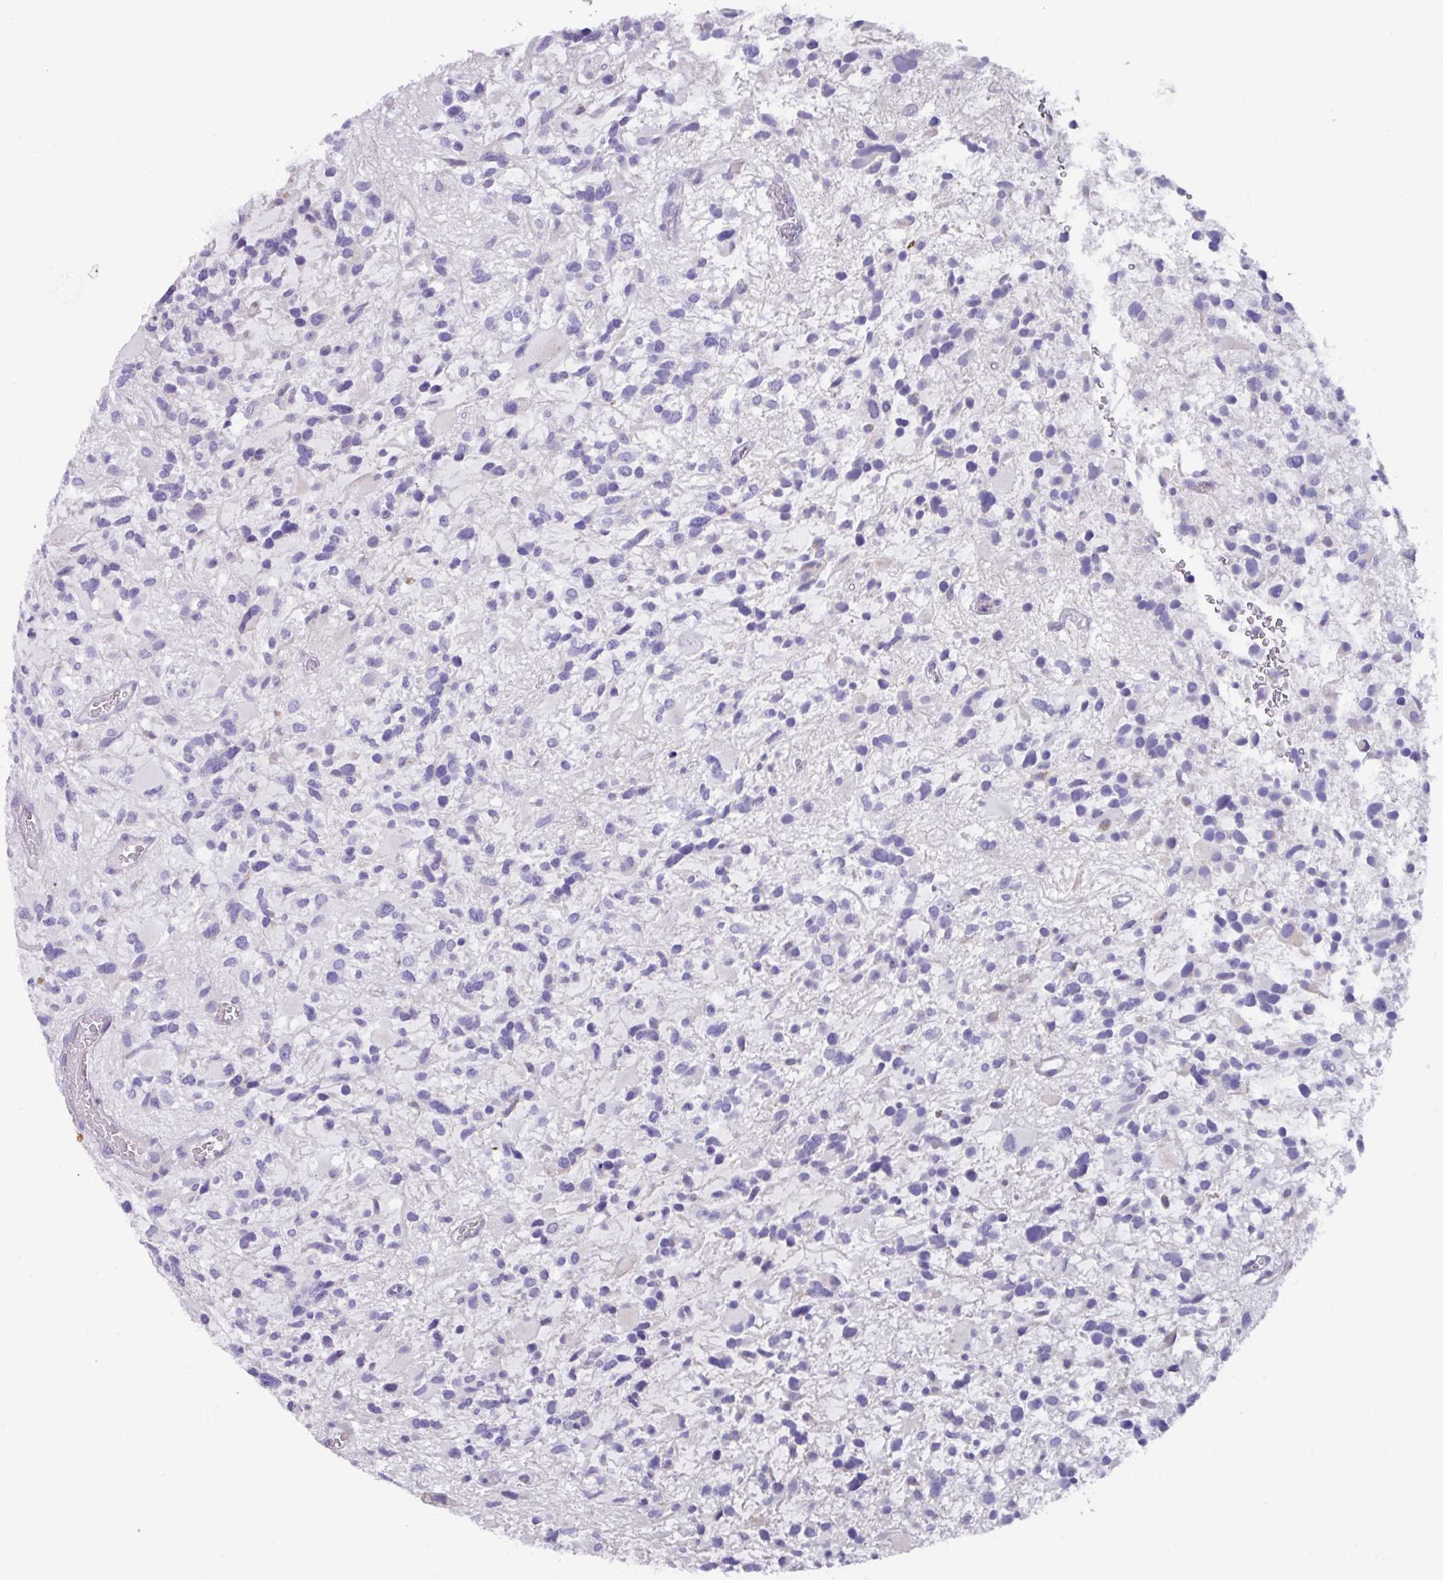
{"staining": {"intensity": "negative", "quantity": "none", "location": "none"}, "tissue": "glioma", "cell_type": "Tumor cells", "image_type": "cancer", "snomed": [{"axis": "morphology", "description": "Glioma, malignant, High grade"}, {"axis": "topography", "description": "Brain"}], "caption": "Image shows no protein positivity in tumor cells of malignant glioma (high-grade) tissue. The staining is performed using DAB brown chromogen with nuclei counter-stained in using hematoxylin.", "gene": "MT-ND4", "patient": {"sex": "female", "age": 11}}